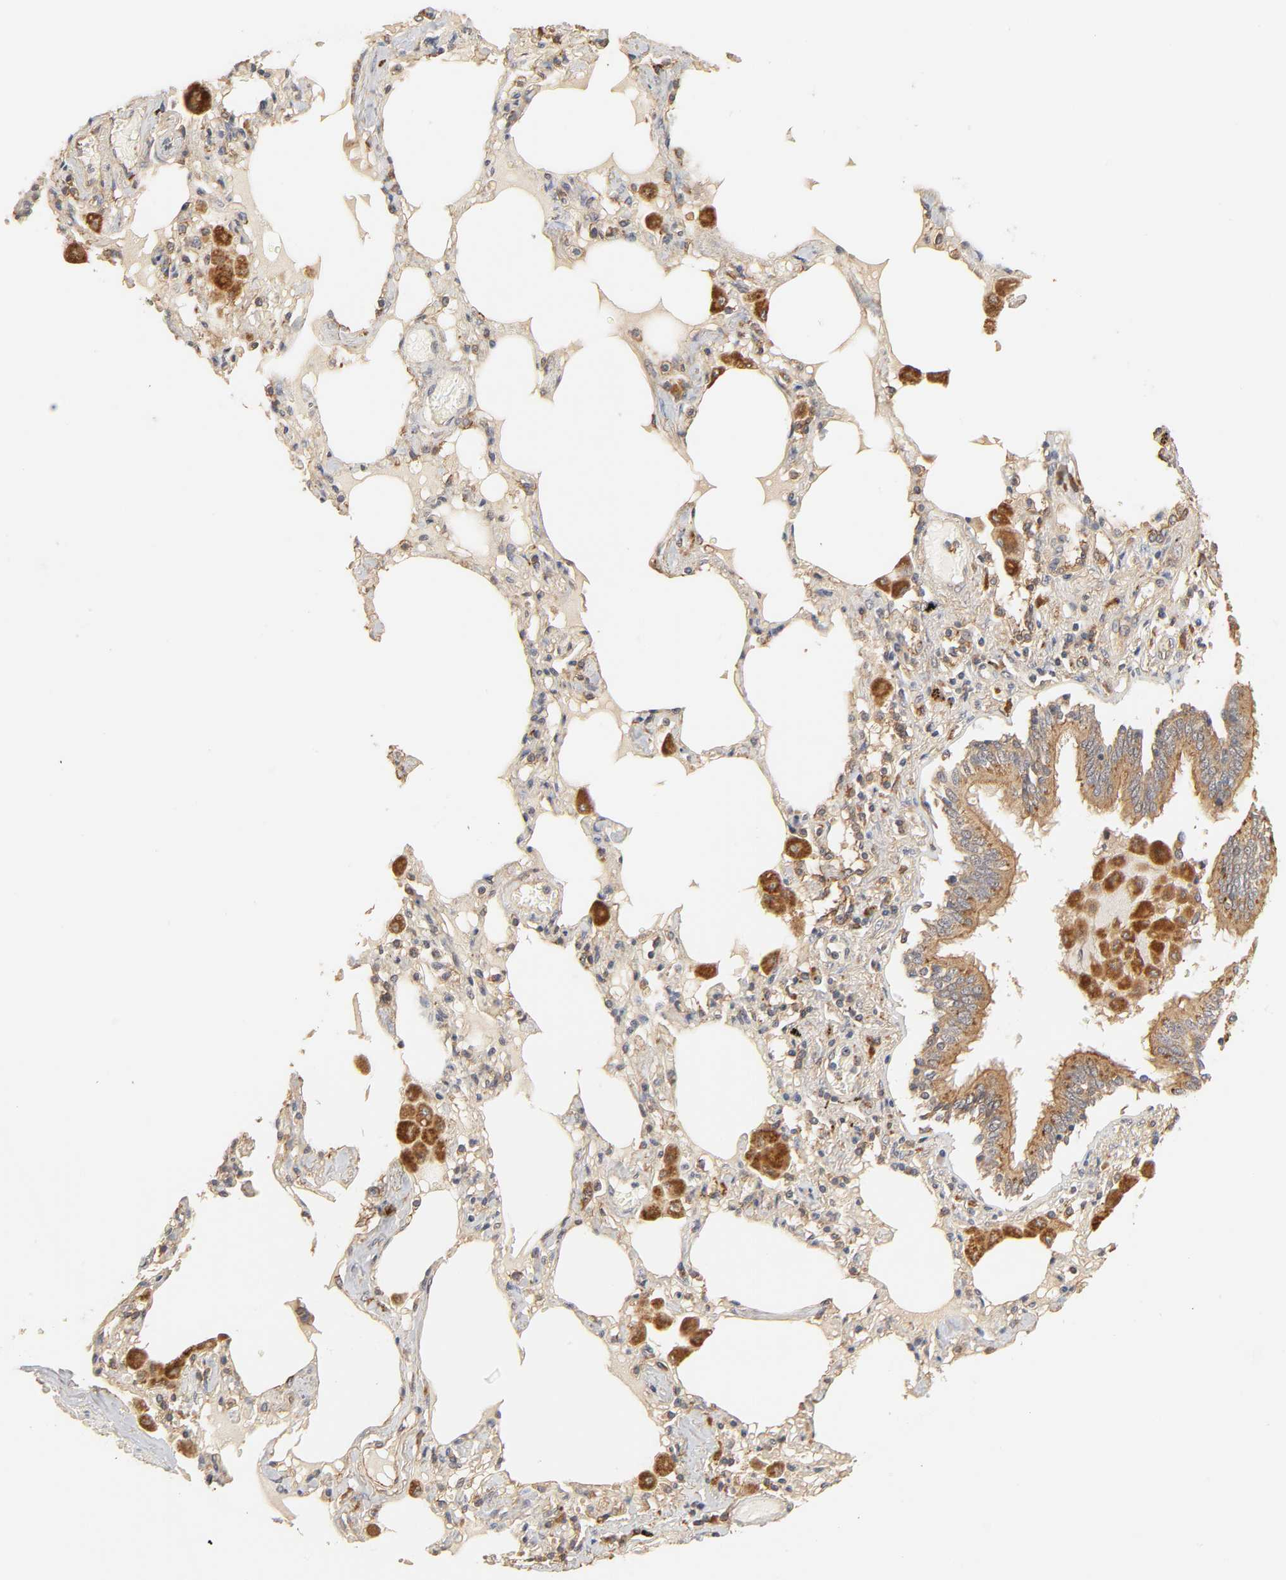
{"staining": {"intensity": "strong", "quantity": ">75%", "location": "cytoplasmic/membranous"}, "tissue": "bronchus", "cell_type": "Respiratory epithelial cells", "image_type": "normal", "snomed": [{"axis": "morphology", "description": "Normal tissue, NOS"}, {"axis": "morphology", "description": "Squamous cell carcinoma, NOS"}, {"axis": "topography", "description": "Bronchus"}, {"axis": "topography", "description": "Lung"}], "caption": "Strong cytoplasmic/membranous positivity for a protein is present in about >75% of respiratory epithelial cells of benign bronchus using immunohistochemistry (IHC).", "gene": "EPS8", "patient": {"sex": "female", "age": 47}}